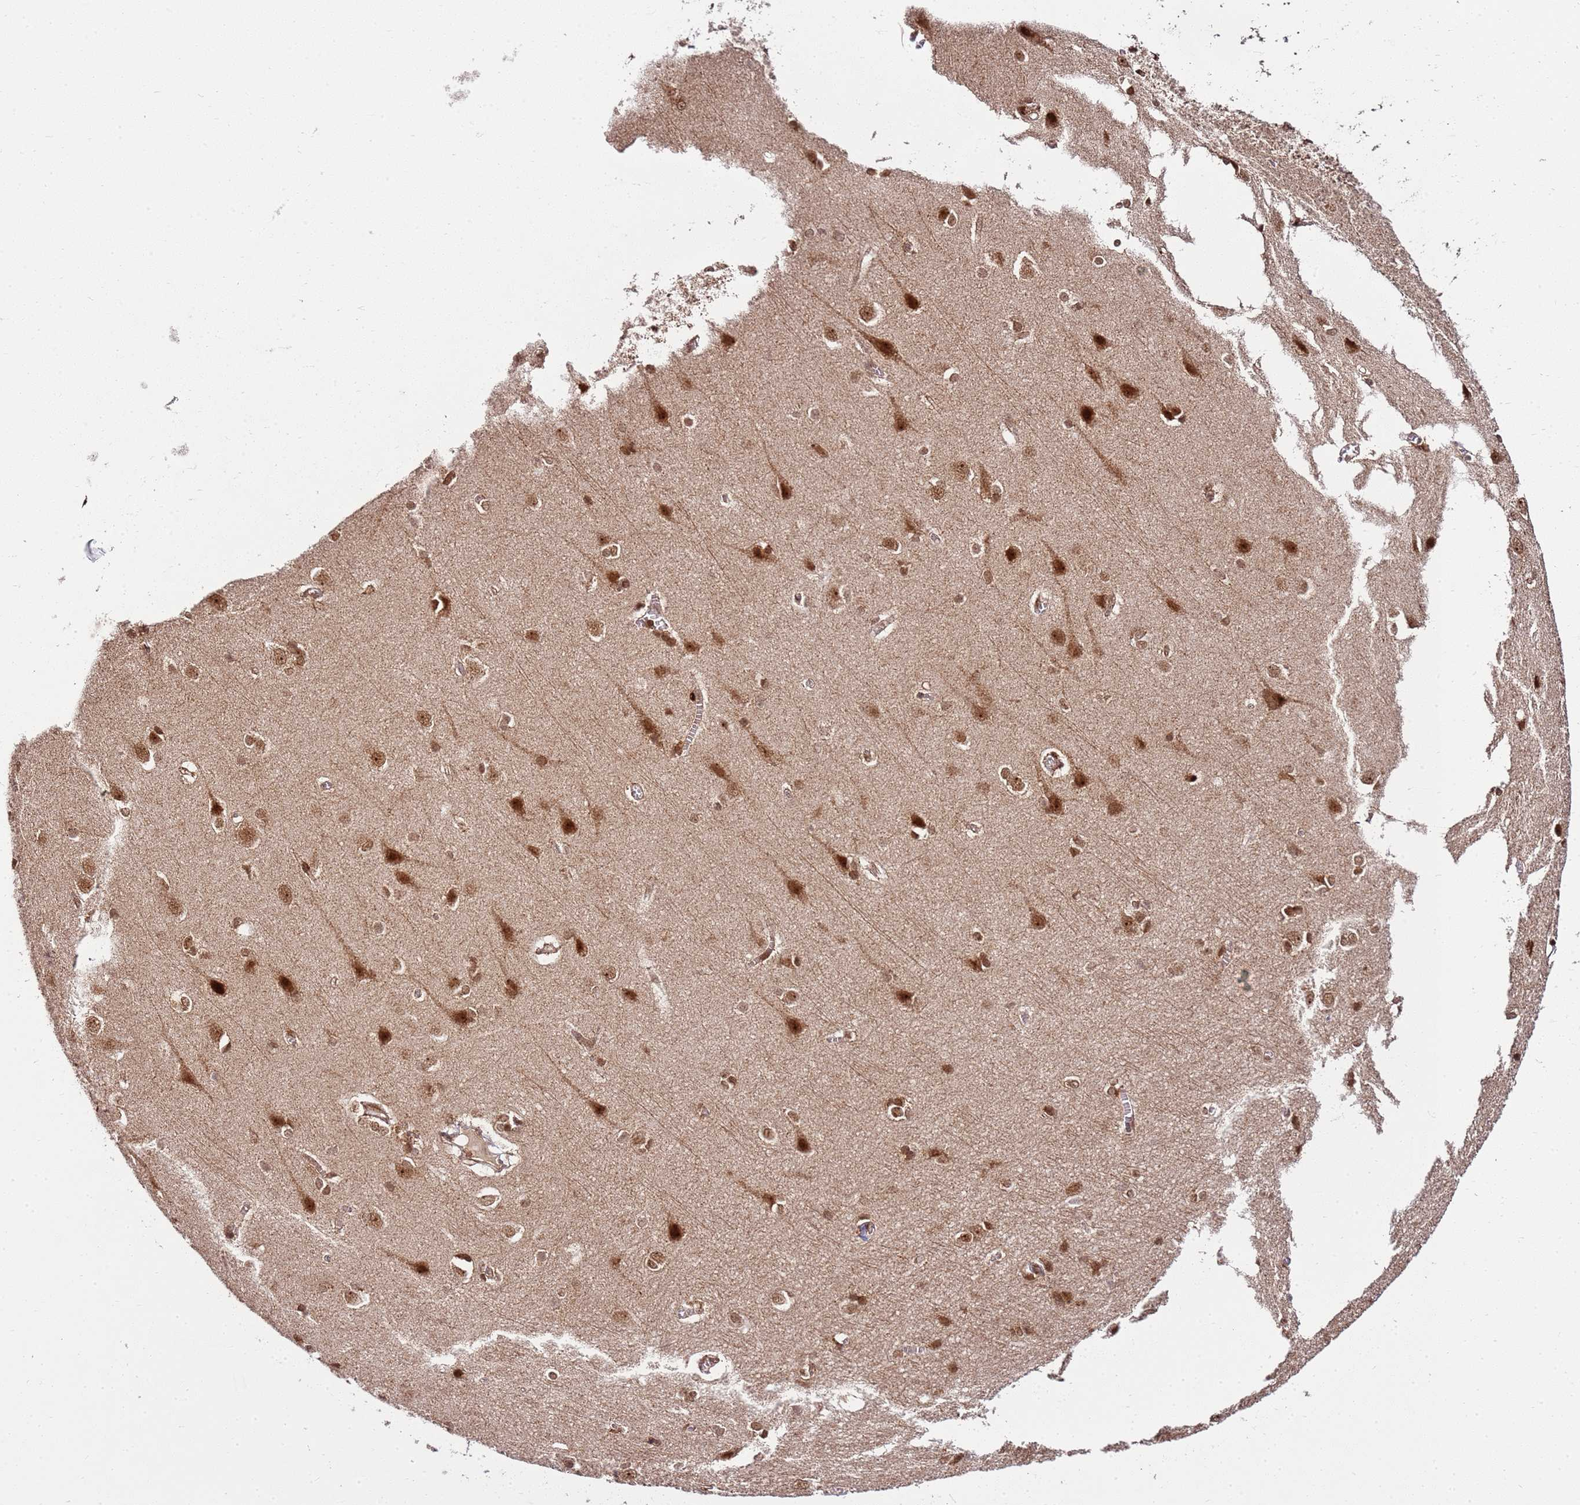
{"staining": {"intensity": "moderate", "quantity": "25%-75%", "location": "nuclear"}, "tissue": "cerebral cortex", "cell_type": "Endothelial cells", "image_type": "normal", "snomed": [{"axis": "morphology", "description": "Normal tissue, NOS"}, {"axis": "topography", "description": "Cerebral cortex"}], "caption": "Immunohistochemistry (IHC) image of unremarkable cerebral cortex stained for a protein (brown), which reveals medium levels of moderate nuclear staining in about 25%-75% of endothelial cells.", "gene": "PEX14", "patient": {"sex": "male", "age": 37}}